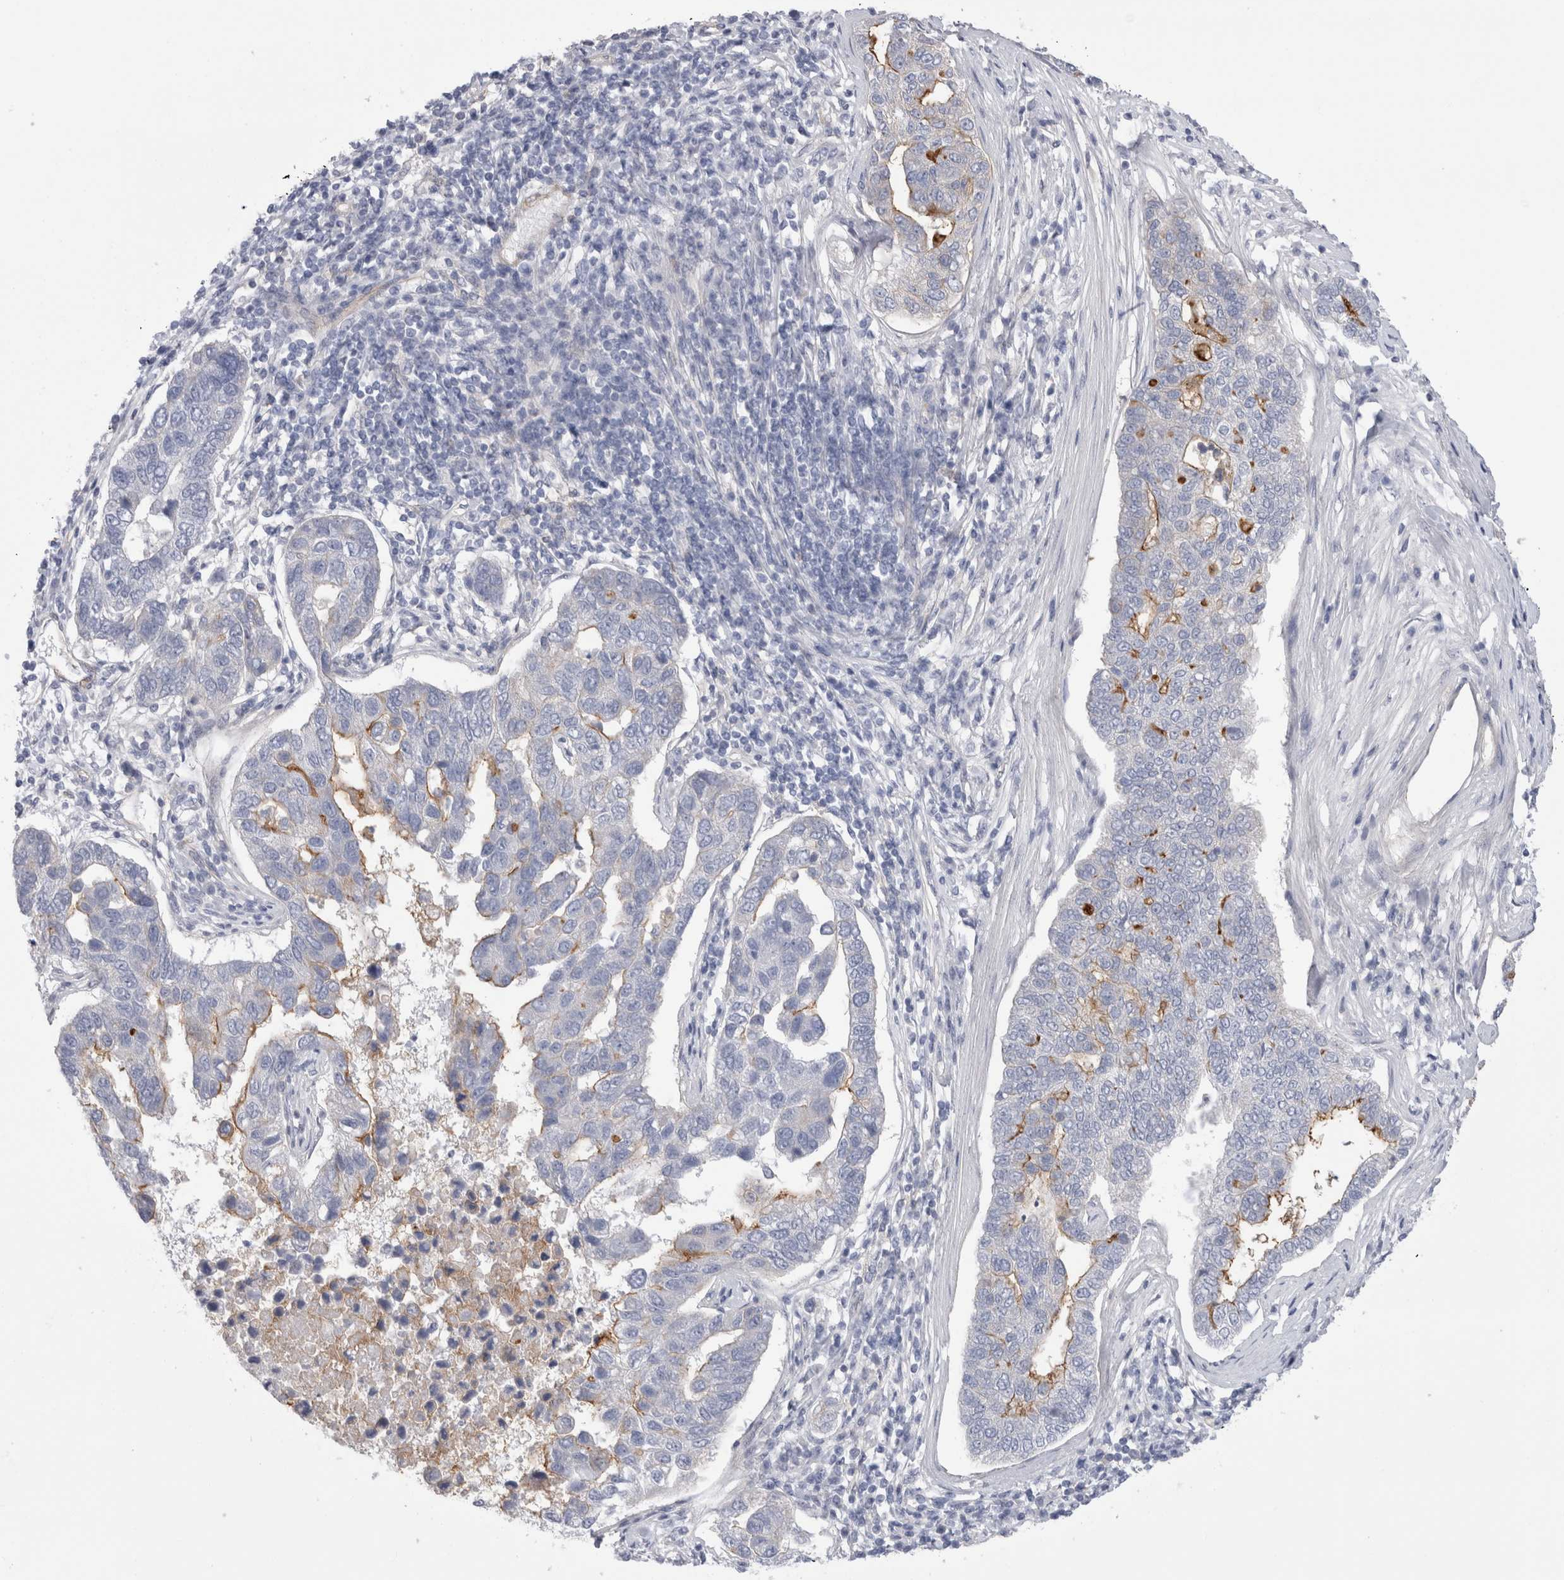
{"staining": {"intensity": "moderate", "quantity": "25%-75%", "location": "cytoplasmic/membranous"}, "tissue": "pancreatic cancer", "cell_type": "Tumor cells", "image_type": "cancer", "snomed": [{"axis": "morphology", "description": "Adenocarcinoma, NOS"}, {"axis": "topography", "description": "Pancreas"}], "caption": "Immunohistochemistry staining of pancreatic cancer (adenocarcinoma), which displays medium levels of moderate cytoplasmic/membranous positivity in approximately 25%-75% of tumor cells indicating moderate cytoplasmic/membranous protein positivity. The staining was performed using DAB (brown) for protein detection and nuclei were counterstained in hematoxylin (blue).", "gene": "VANGL1", "patient": {"sex": "female", "age": 61}}